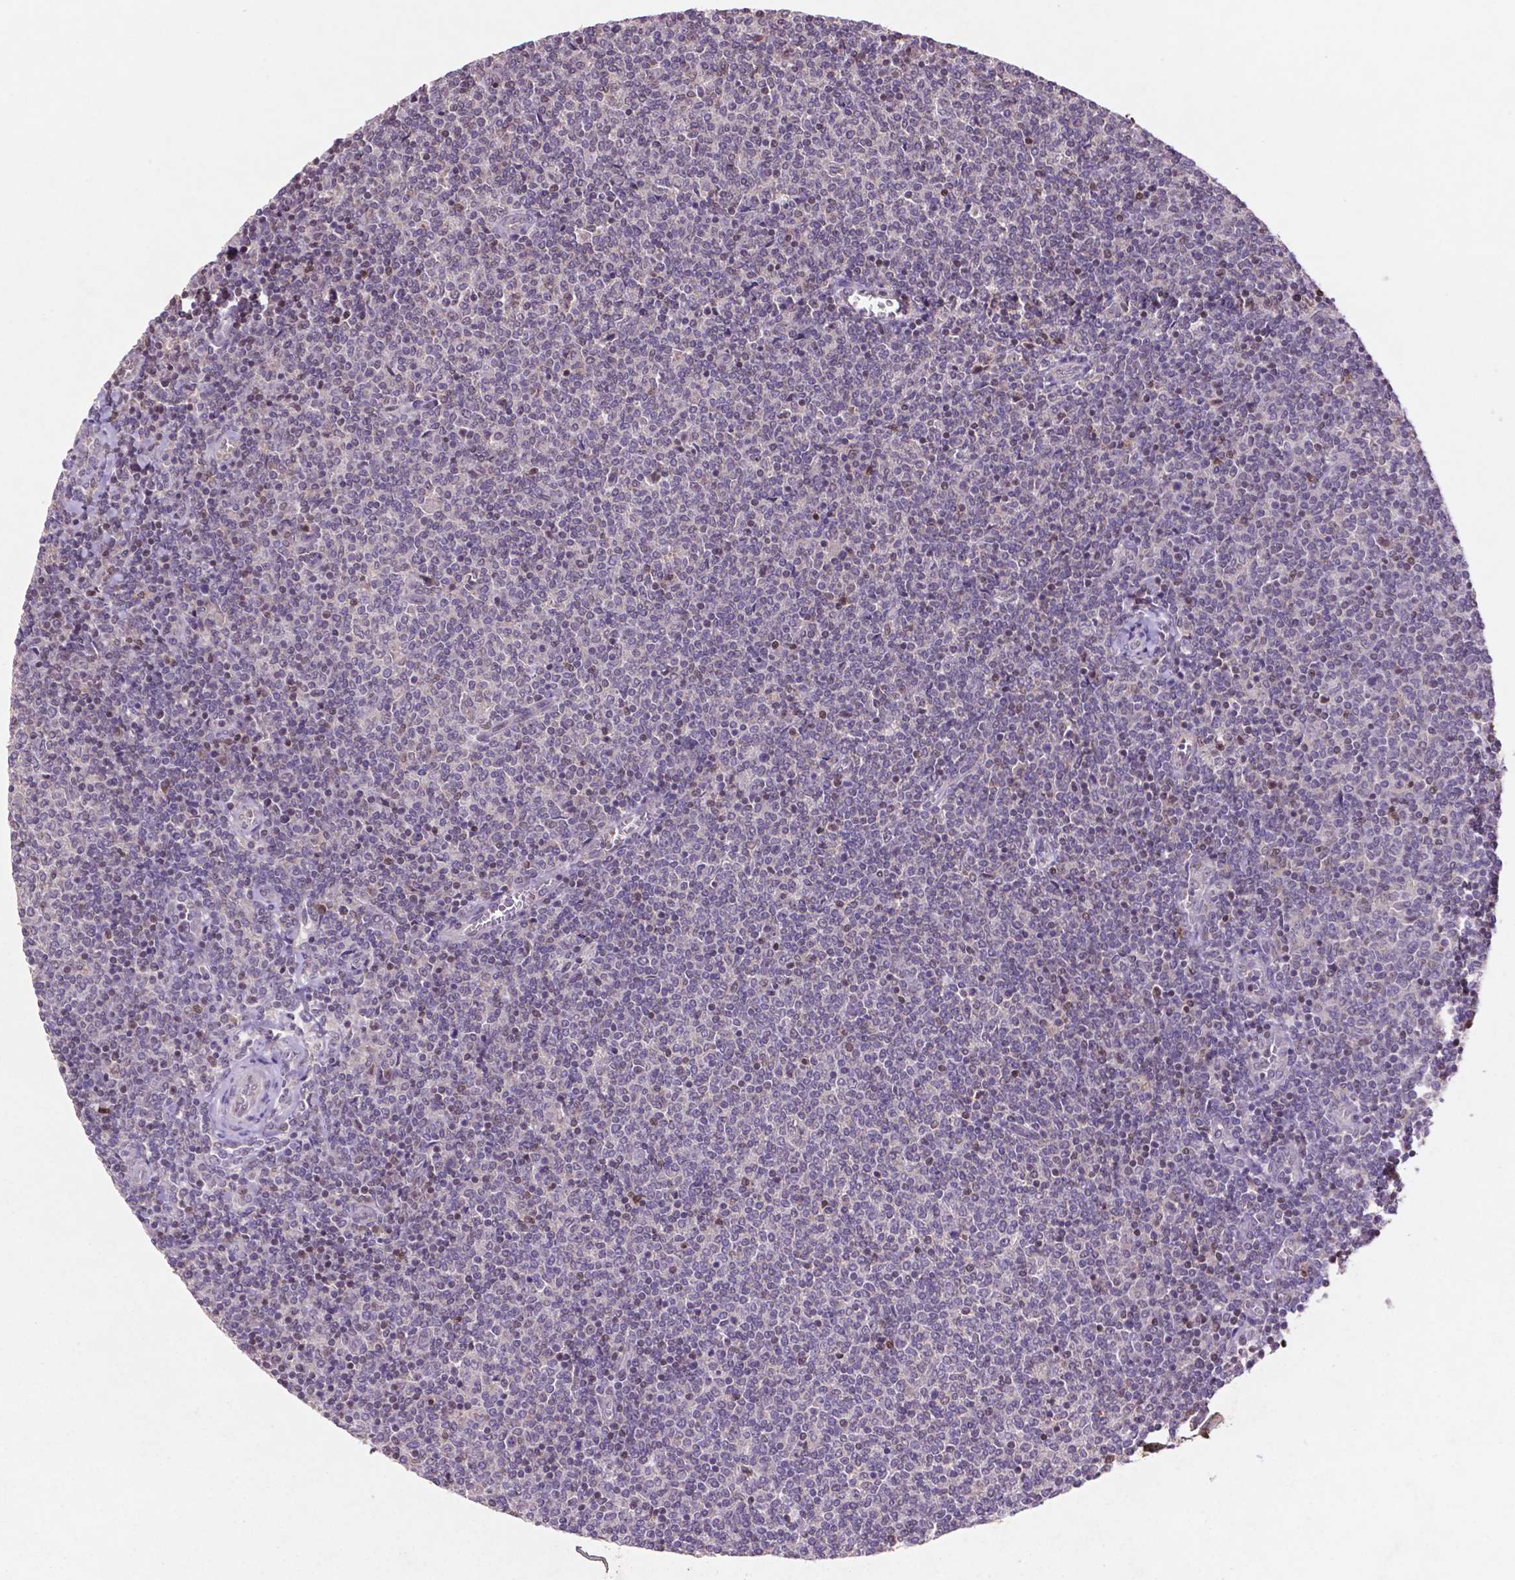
{"staining": {"intensity": "negative", "quantity": "none", "location": "none"}, "tissue": "lymphoma", "cell_type": "Tumor cells", "image_type": "cancer", "snomed": [{"axis": "morphology", "description": "Malignant lymphoma, non-Hodgkin's type, Low grade"}, {"axis": "topography", "description": "Lymph node"}], "caption": "High magnification brightfield microscopy of low-grade malignant lymphoma, non-Hodgkin's type stained with DAB (3,3'-diaminobenzidine) (brown) and counterstained with hematoxylin (blue): tumor cells show no significant staining. (DAB (3,3'-diaminobenzidine) immunohistochemistry (IHC) with hematoxylin counter stain).", "gene": "GLRX", "patient": {"sex": "male", "age": 52}}